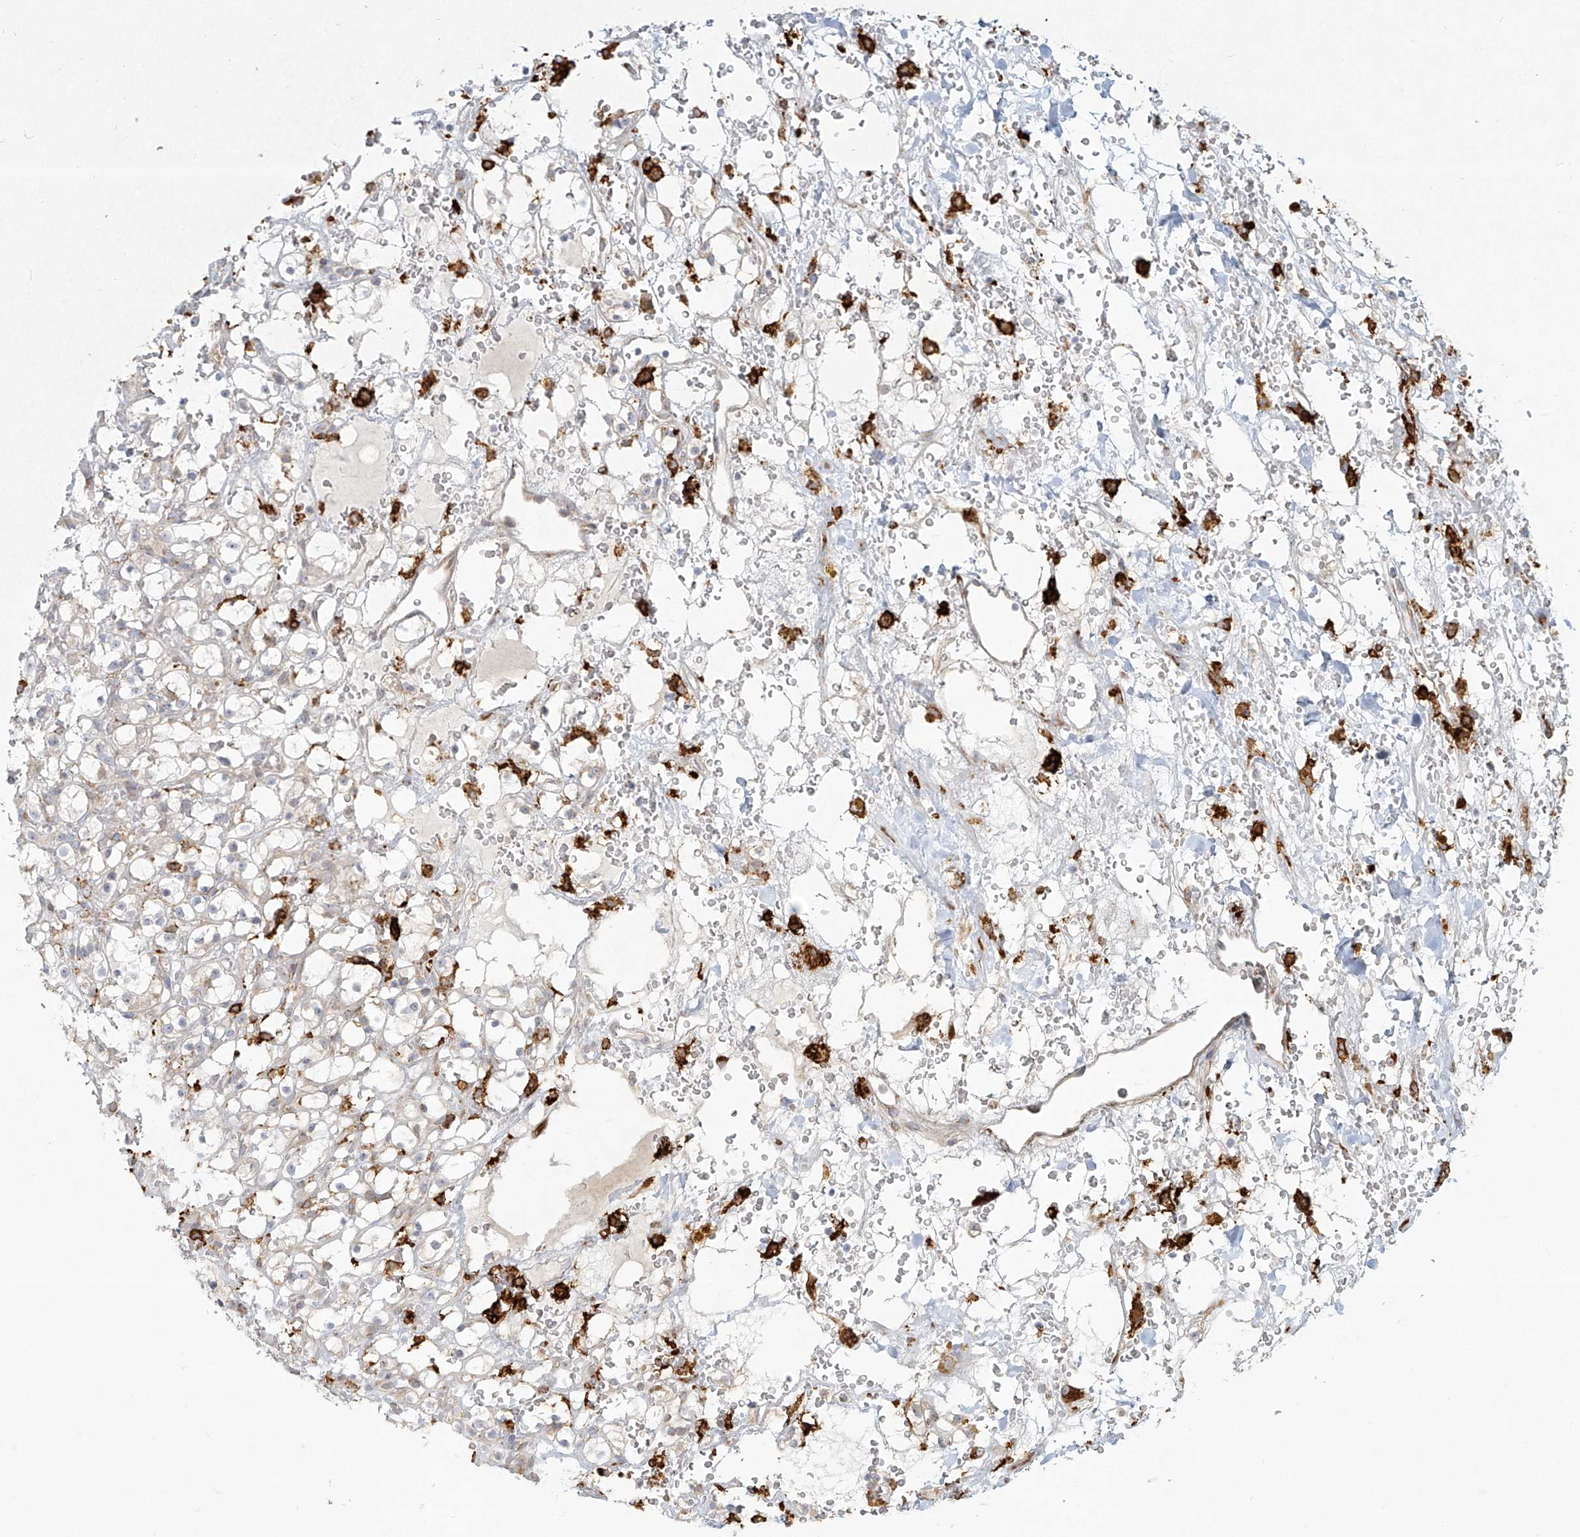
{"staining": {"intensity": "negative", "quantity": "none", "location": "none"}, "tissue": "renal cancer", "cell_type": "Tumor cells", "image_type": "cancer", "snomed": [{"axis": "morphology", "description": "Adenocarcinoma, NOS"}, {"axis": "topography", "description": "Kidney"}], "caption": "DAB immunohistochemical staining of renal cancer demonstrates no significant positivity in tumor cells.", "gene": "CD209", "patient": {"sex": "male", "age": 61}}